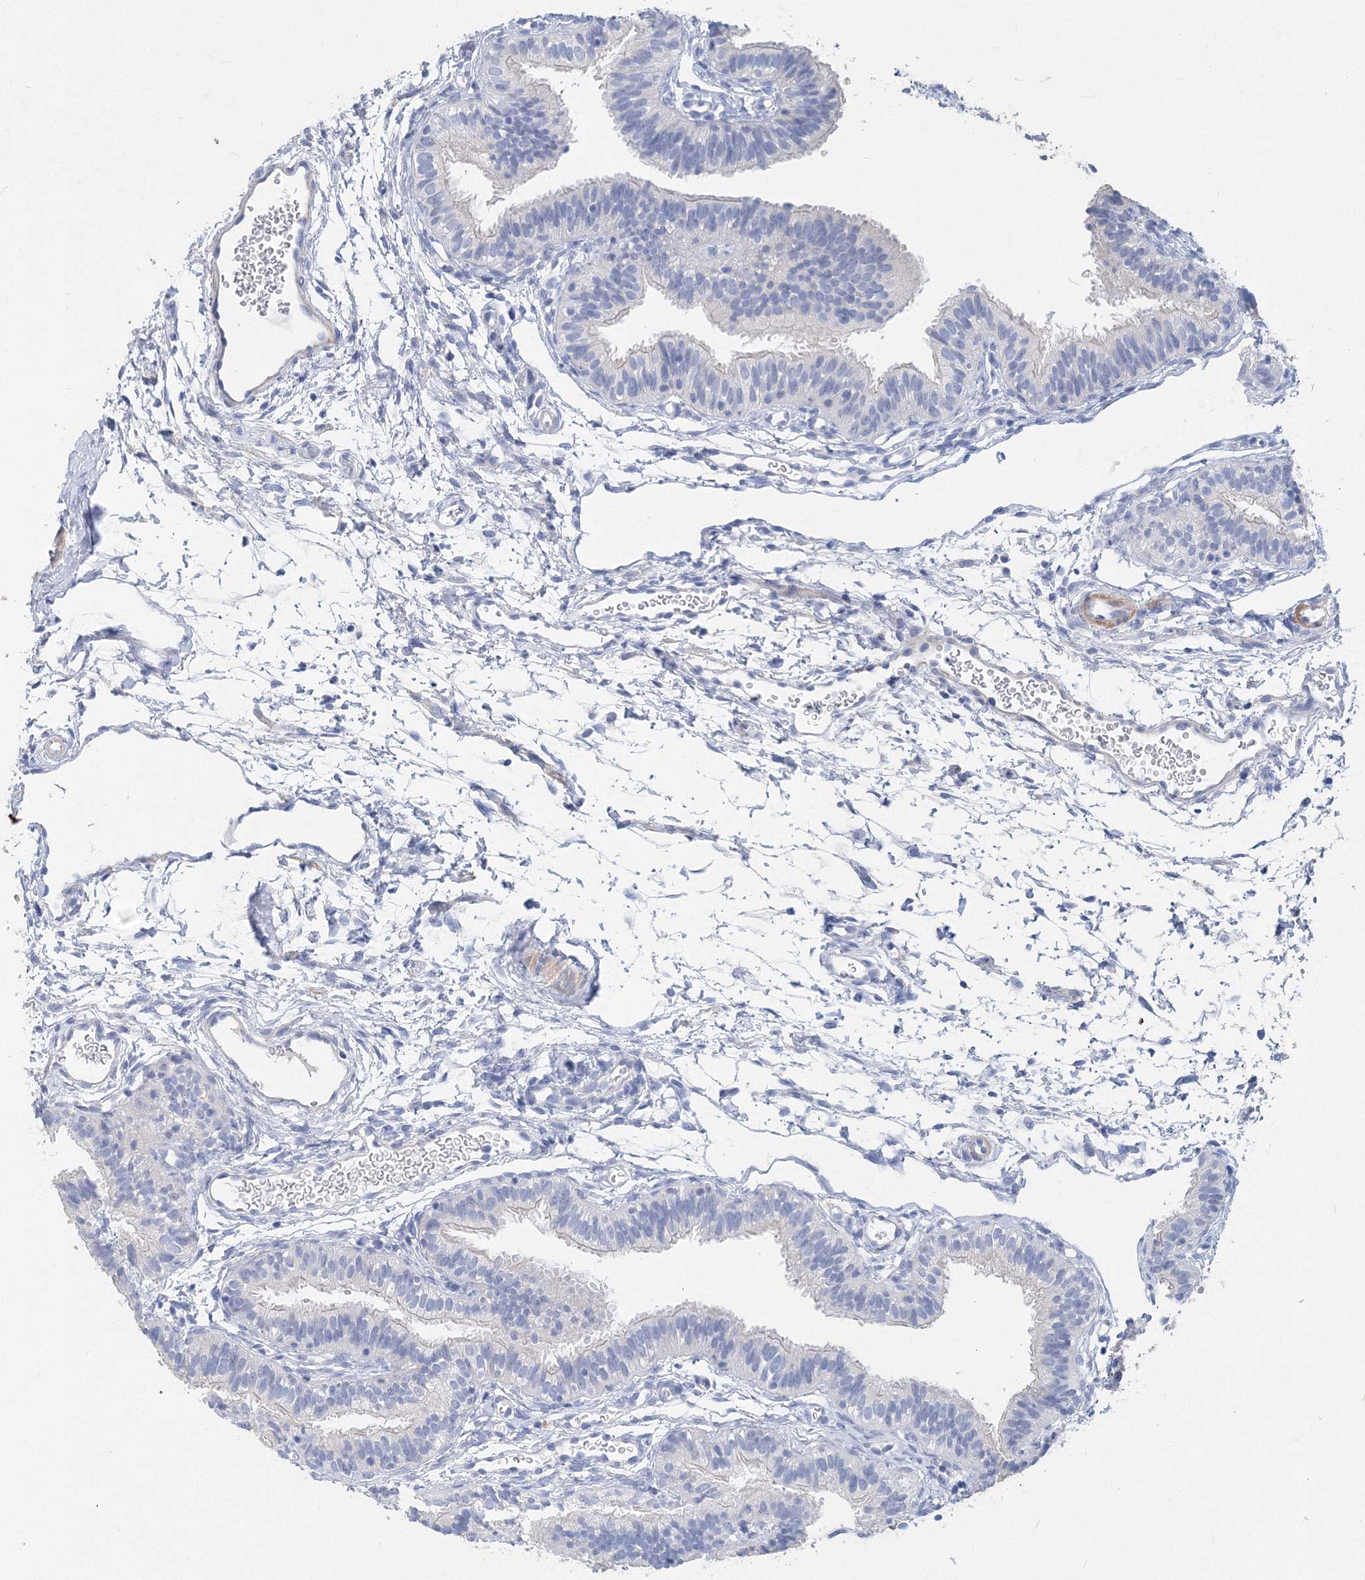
{"staining": {"intensity": "negative", "quantity": "none", "location": "none"}, "tissue": "fallopian tube", "cell_type": "Glandular cells", "image_type": "normal", "snomed": [{"axis": "morphology", "description": "Normal tissue, NOS"}, {"axis": "topography", "description": "Fallopian tube"}], "caption": "Glandular cells are negative for protein expression in normal human fallopian tube. (DAB immunohistochemistry with hematoxylin counter stain).", "gene": "OSBPL6", "patient": {"sex": "female", "age": 35}}